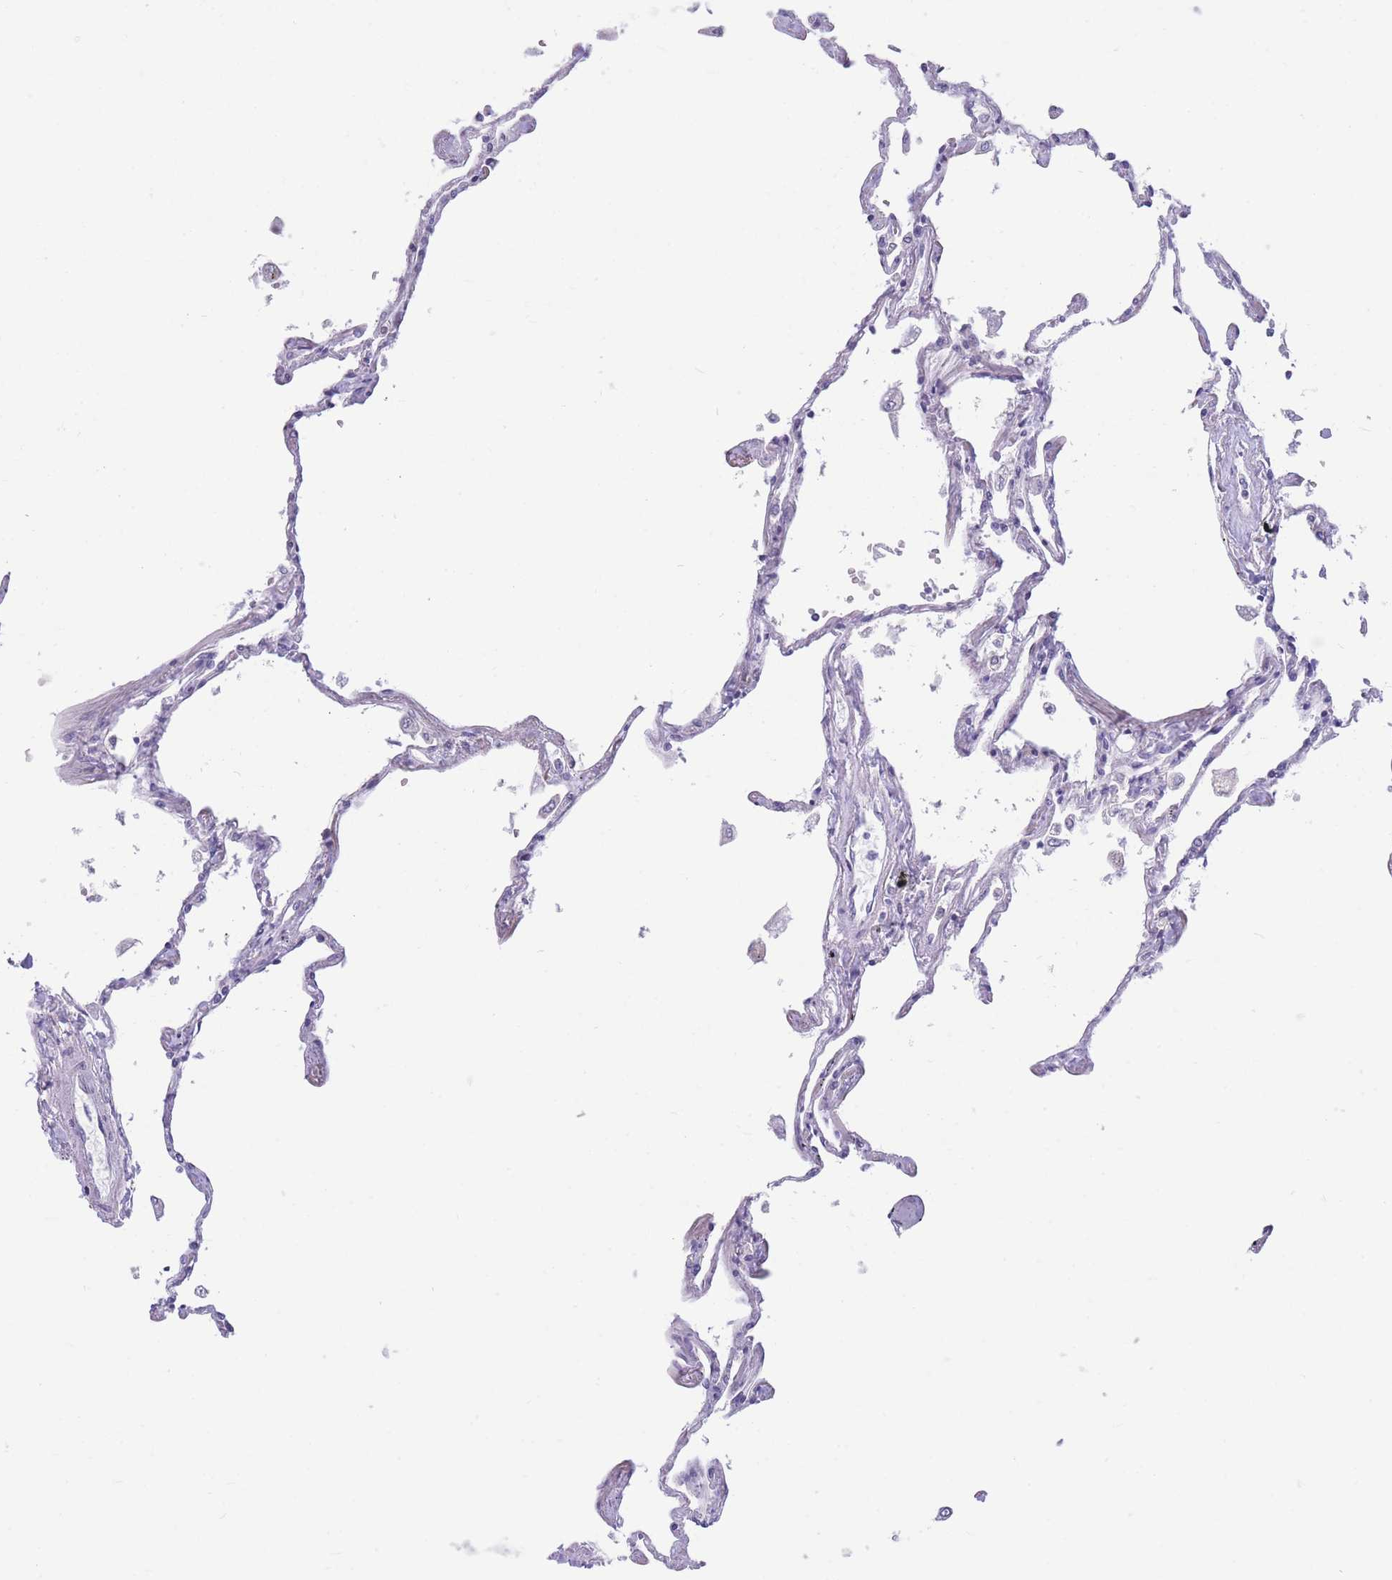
{"staining": {"intensity": "weak", "quantity": "<25%", "location": "nuclear"}, "tissue": "lung", "cell_type": "Alveolar cells", "image_type": "normal", "snomed": [{"axis": "morphology", "description": "Normal tissue, NOS"}, {"axis": "topography", "description": "Lung"}], "caption": "High power microscopy image of an immunohistochemistry micrograph of benign lung, revealing no significant positivity in alveolar cells.", "gene": "SHCBP1", "patient": {"sex": "female", "age": 67}}